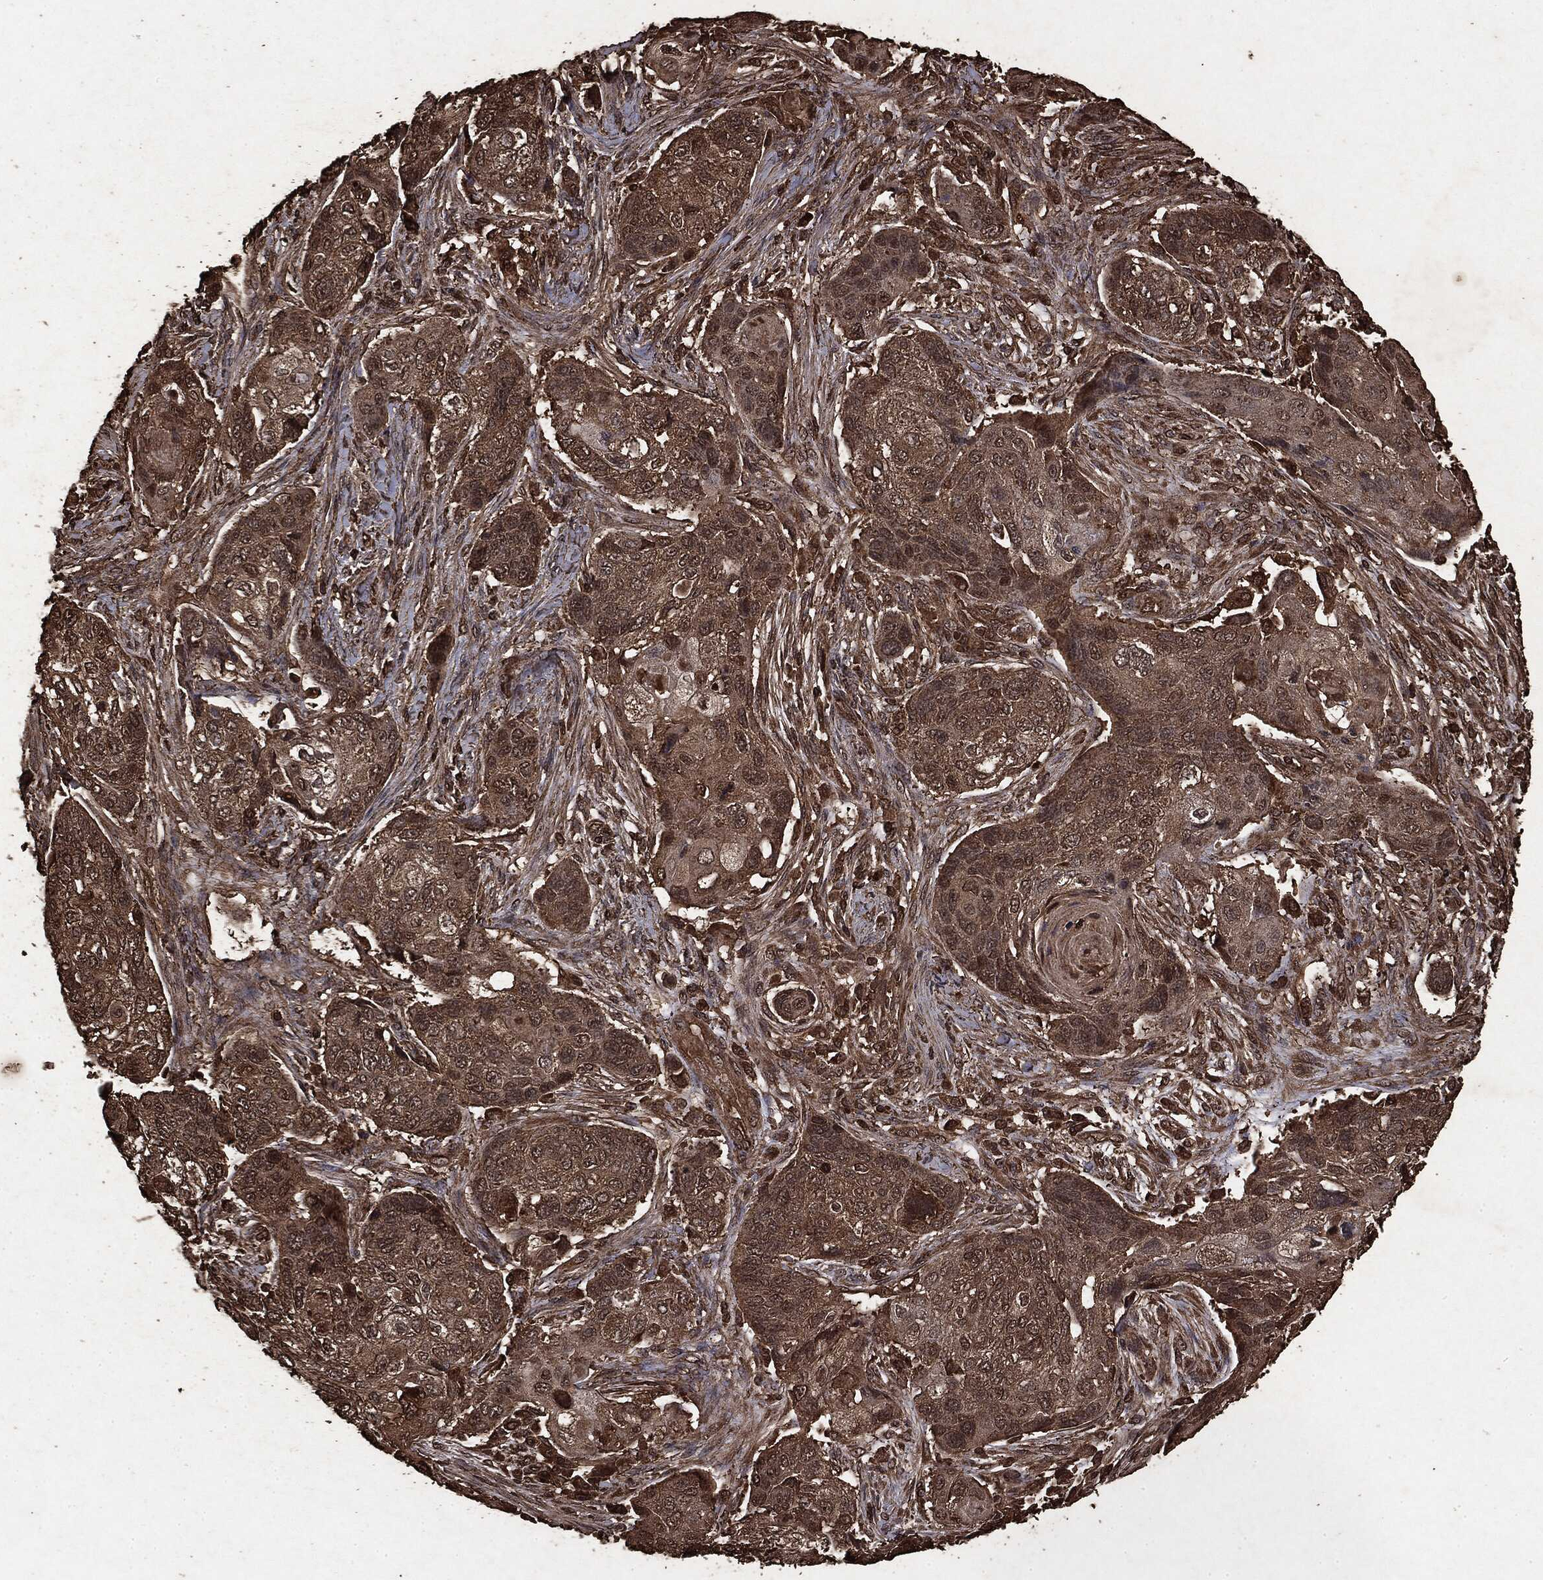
{"staining": {"intensity": "moderate", "quantity": ">75%", "location": "cytoplasmic/membranous"}, "tissue": "lung cancer", "cell_type": "Tumor cells", "image_type": "cancer", "snomed": [{"axis": "morphology", "description": "Normal tissue, NOS"}, {"axis": "morphology", "description": "Squamous cell carcinoma, NOS"}, {"axis": "topography", "description": "Bronchus"}, {"axis": "topography", "description": "Lung"}], "caption": "Human lung cancer stained for a protein (brown) shows moderate cytoplasmic/membranous positive expression in approximately >75% of tumor cells.", "gene": "ARAF", "patient": {"sex": "male", "age": 69}}